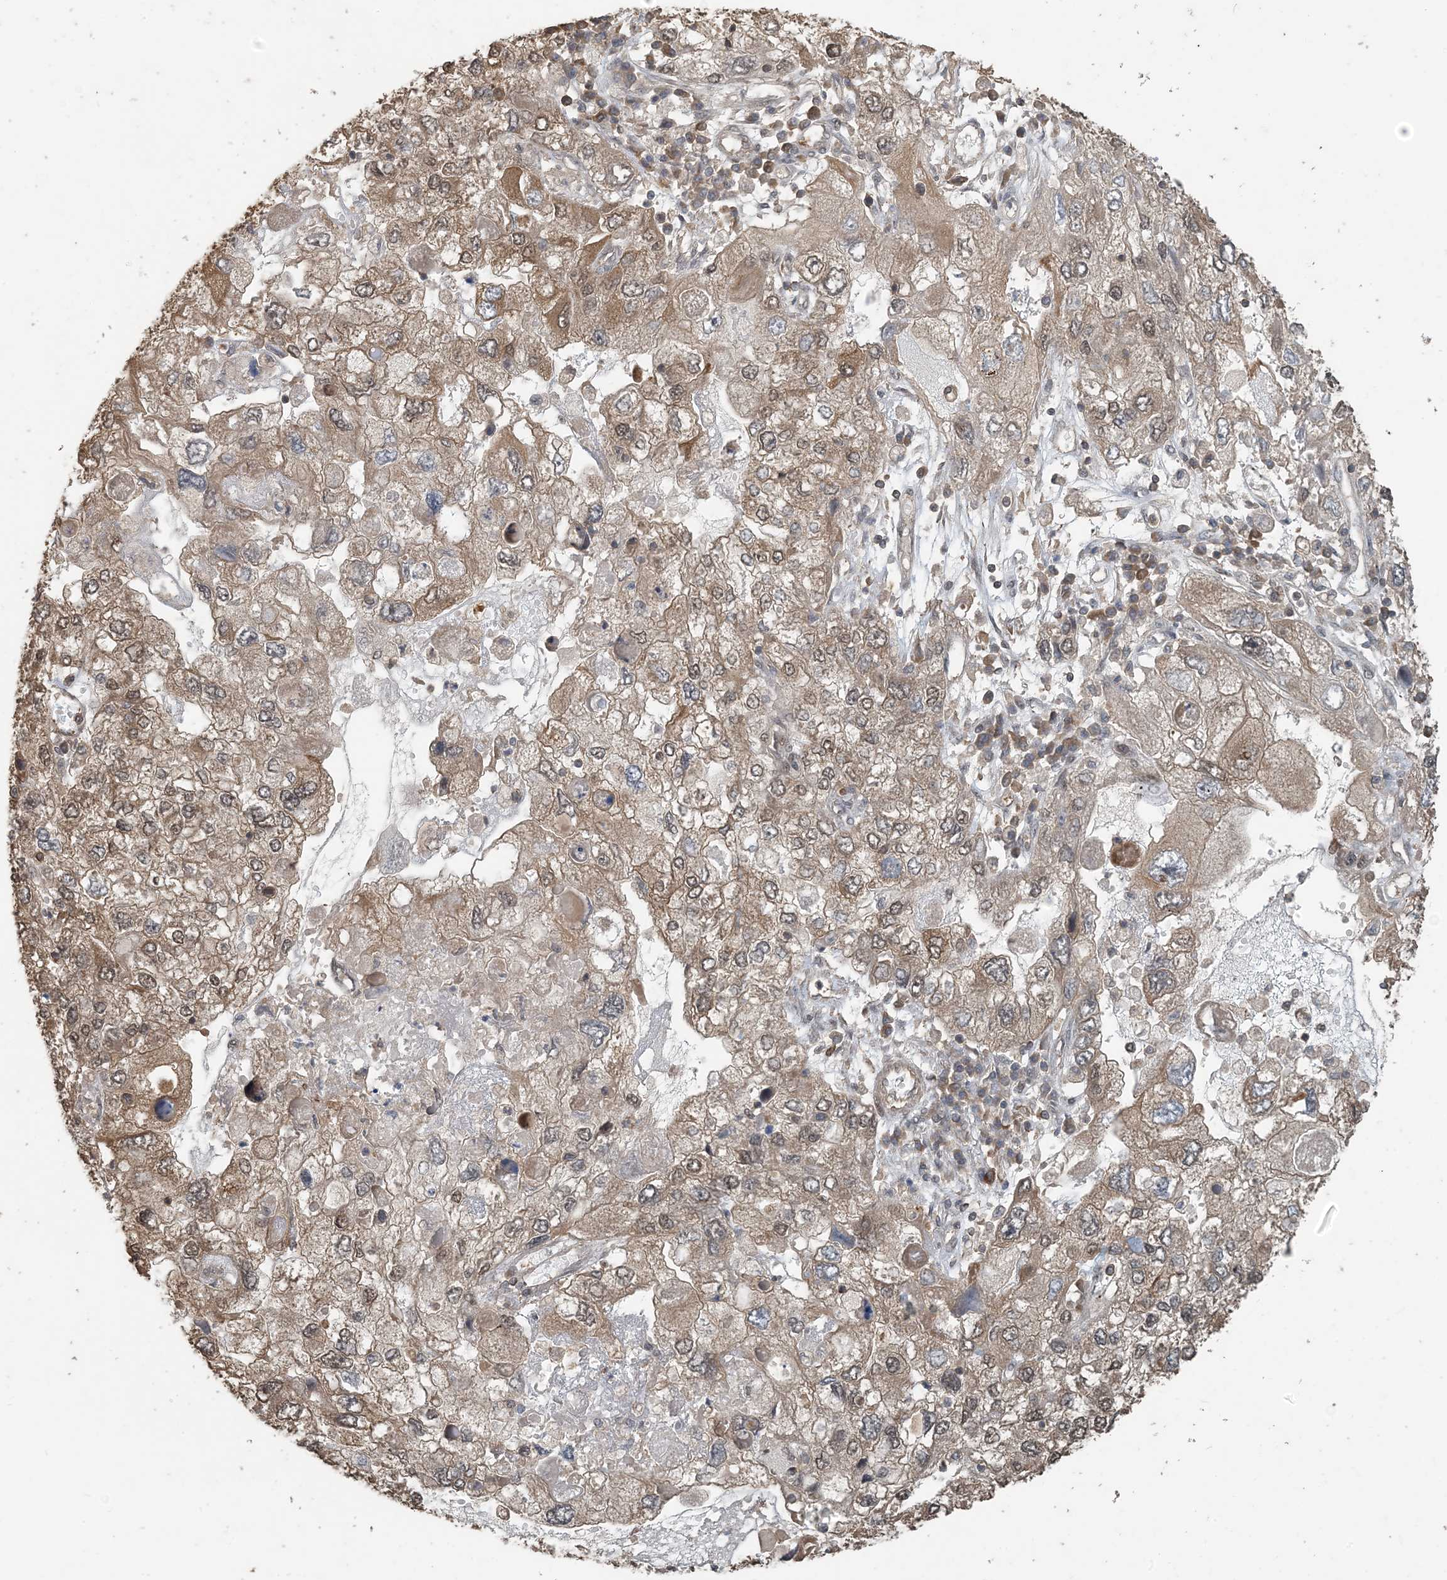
{"staining": {"intensity": "moderate", "quantity": ">75%", "location": "cytoplasmic/membranous,nuclear"}, "tissue": "endometrial cancer", "cell_type": "Tumor cells", "image_type": "cancer", "snomed": [{"axis": "morphology", "description": "Adenocarcinoma, NOS"}, {"axis": "topography", "description": "Endometrium"}], "caption": "Immunohistochemistry (IHC) (DAB (3,3'-diaminobenzidine)) staining of human endometrial cancer reveals moderate cytoplasmic/membranous and nuclear protein expression in approximately >75% of tumor cells.", "gene": "ZC3H12A", "patient": {"sex": "female", "age": 49}}